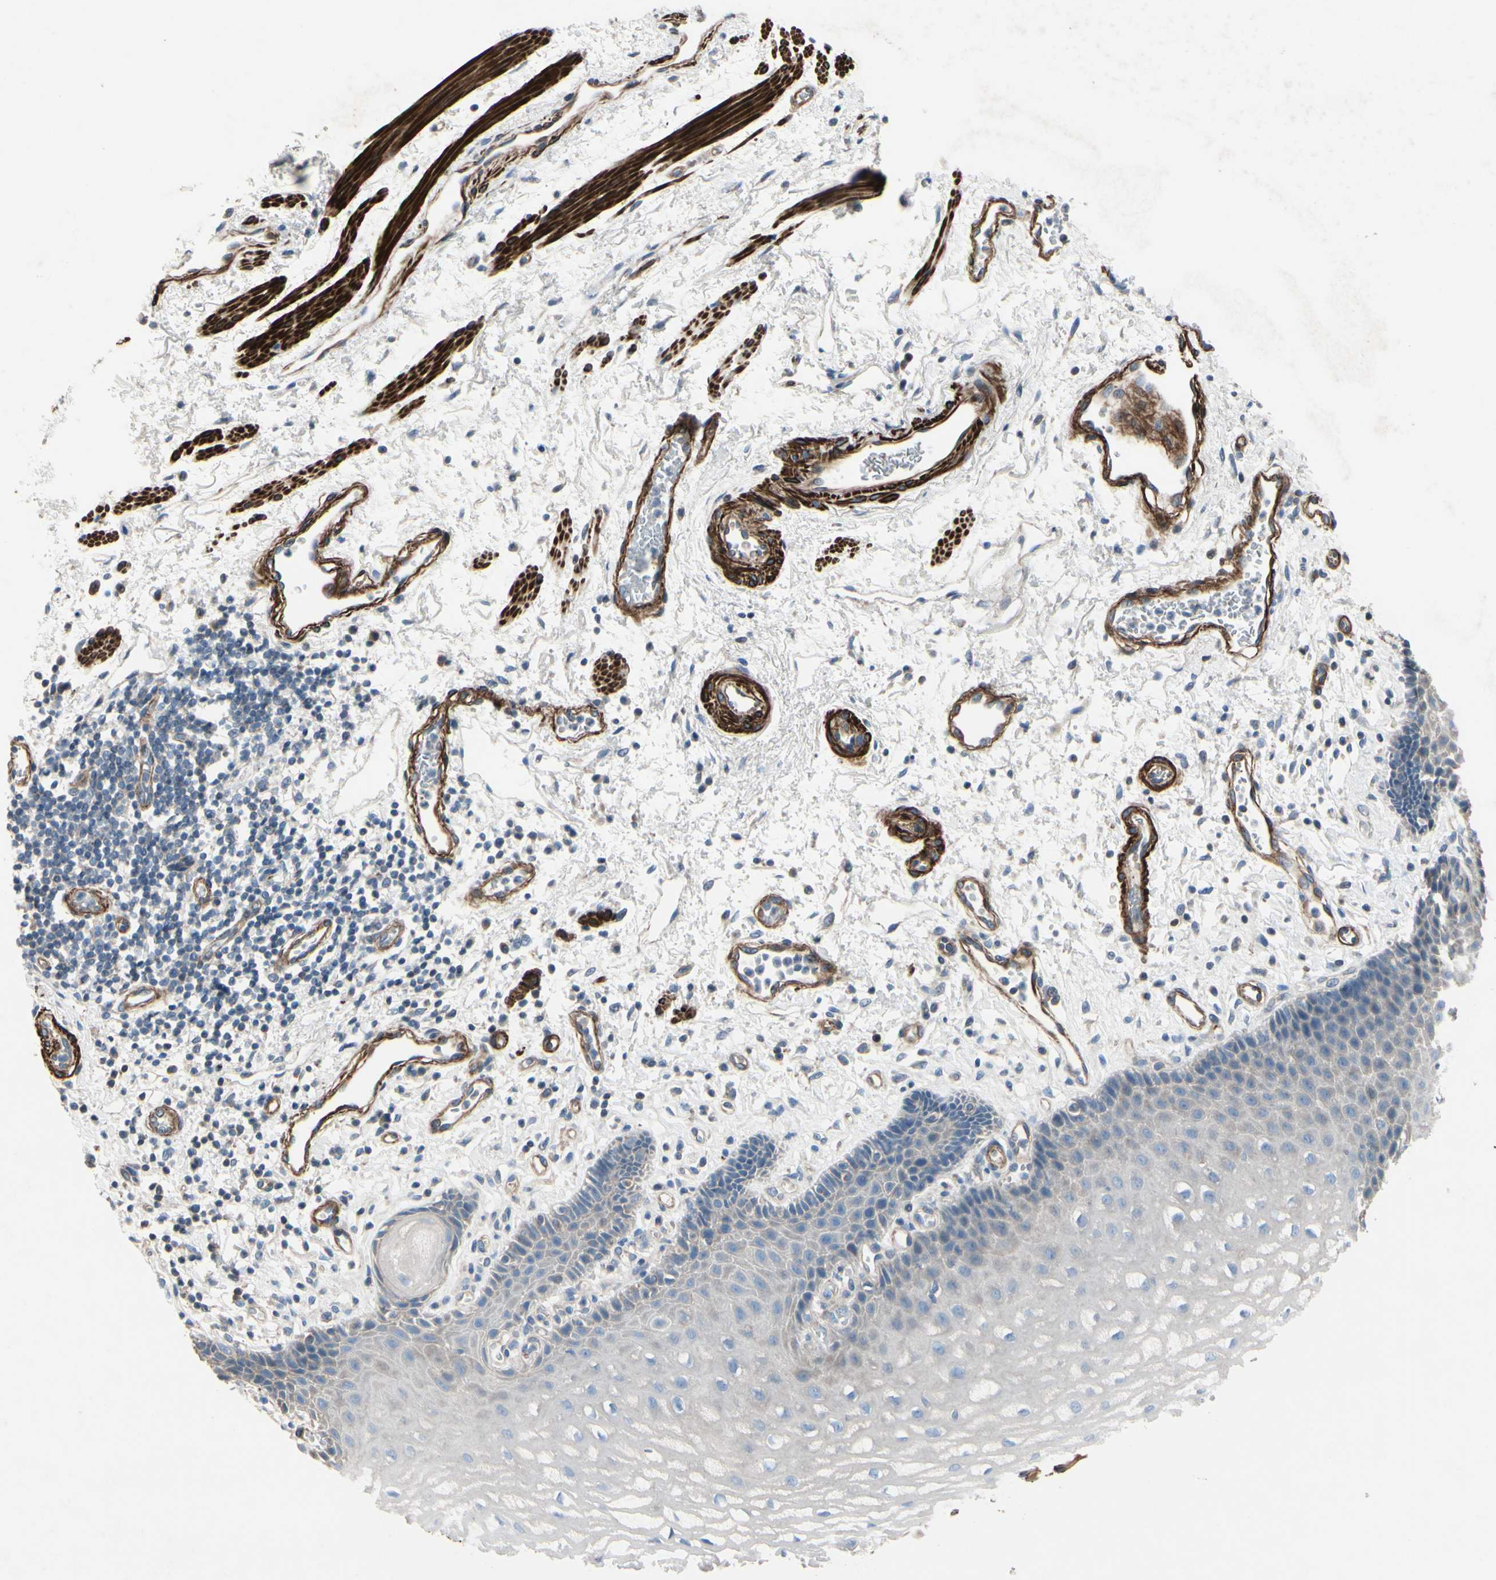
{"staining": {"intensity": "weak", "quantity": "<25%", "location": "cytoplasmic/membranous"}, "tissue": "esophagus", "cell_type": "Squamous epithelial cells", "image_type": "normal", "snomed": [{"axis": "morphology", "description": "Normal tissue, NOS"}, {"axis": "topography", "description": "Esophagus"}], "caption": "Immunohistochemistry (IHC) micrograph of normal human esophagus stained for a protein (brown), which exhibits no staining in squamous epithelial cells.", "gene": "TPM1", "patient": {"sex": "male", "age": 54}}